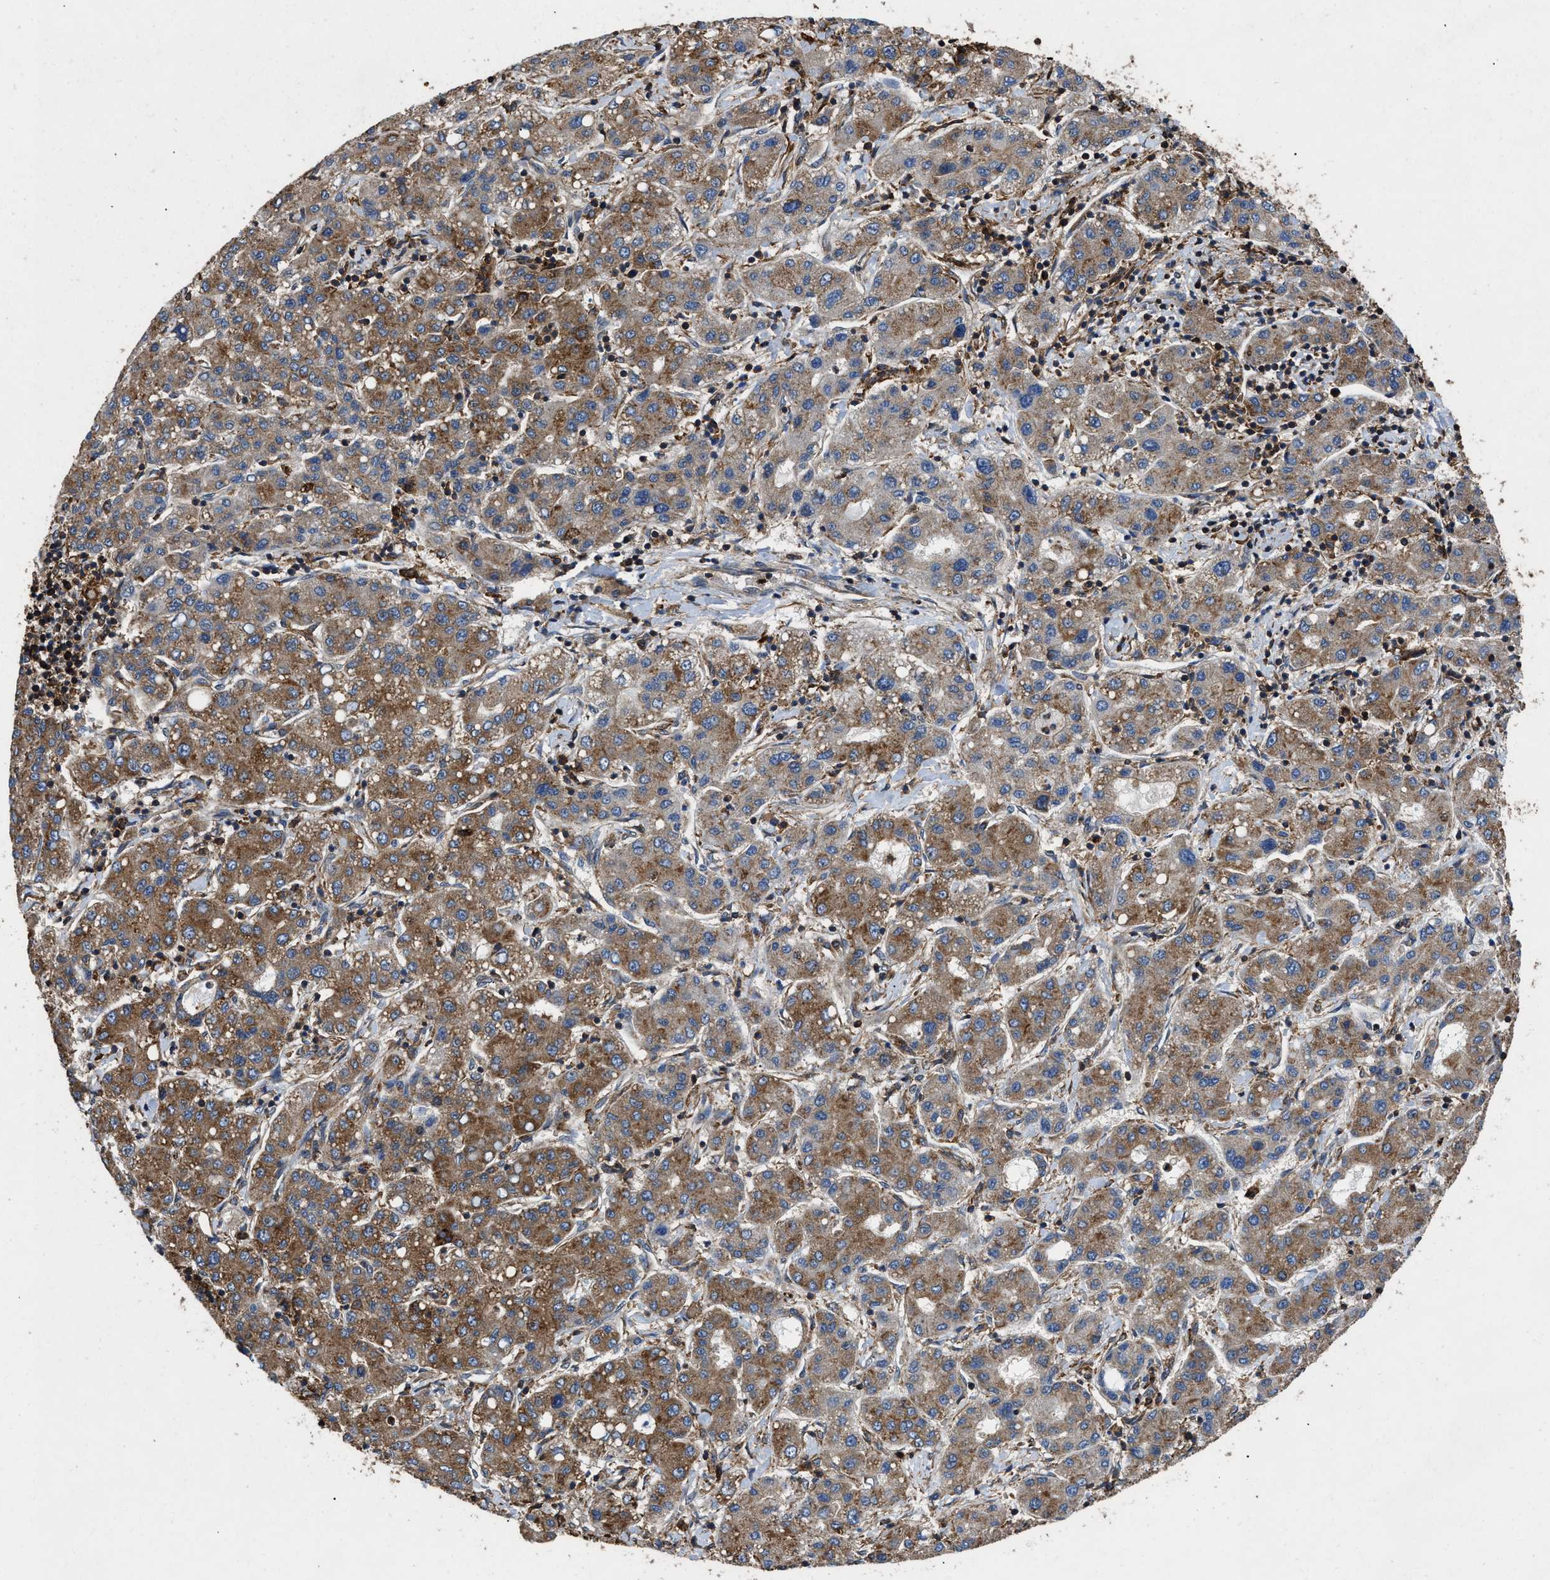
{"staining": {"intensity": "moderate", "quantity": ">75%", "location": "cytoplasmic/membranous"}, "tissue": "liver cancer", "cell_type": "Tumor cells", "image_type": "cancer", "snomed": [{"axis": "morphology", "description": "Carcinoma, Hepatocellular, NOS"}, {"axis": "topography", "description": "Liver"}], "caption": "DAB immunohistochemical staining of human liver cancer (hepatocellular carcinoma) demonstrates moderate cytoplasmic/membranous protein positivity in approximately >75% of tumor cells.", "gene": "LINGO2", "patient": {"sex": "male", "age": 65}}